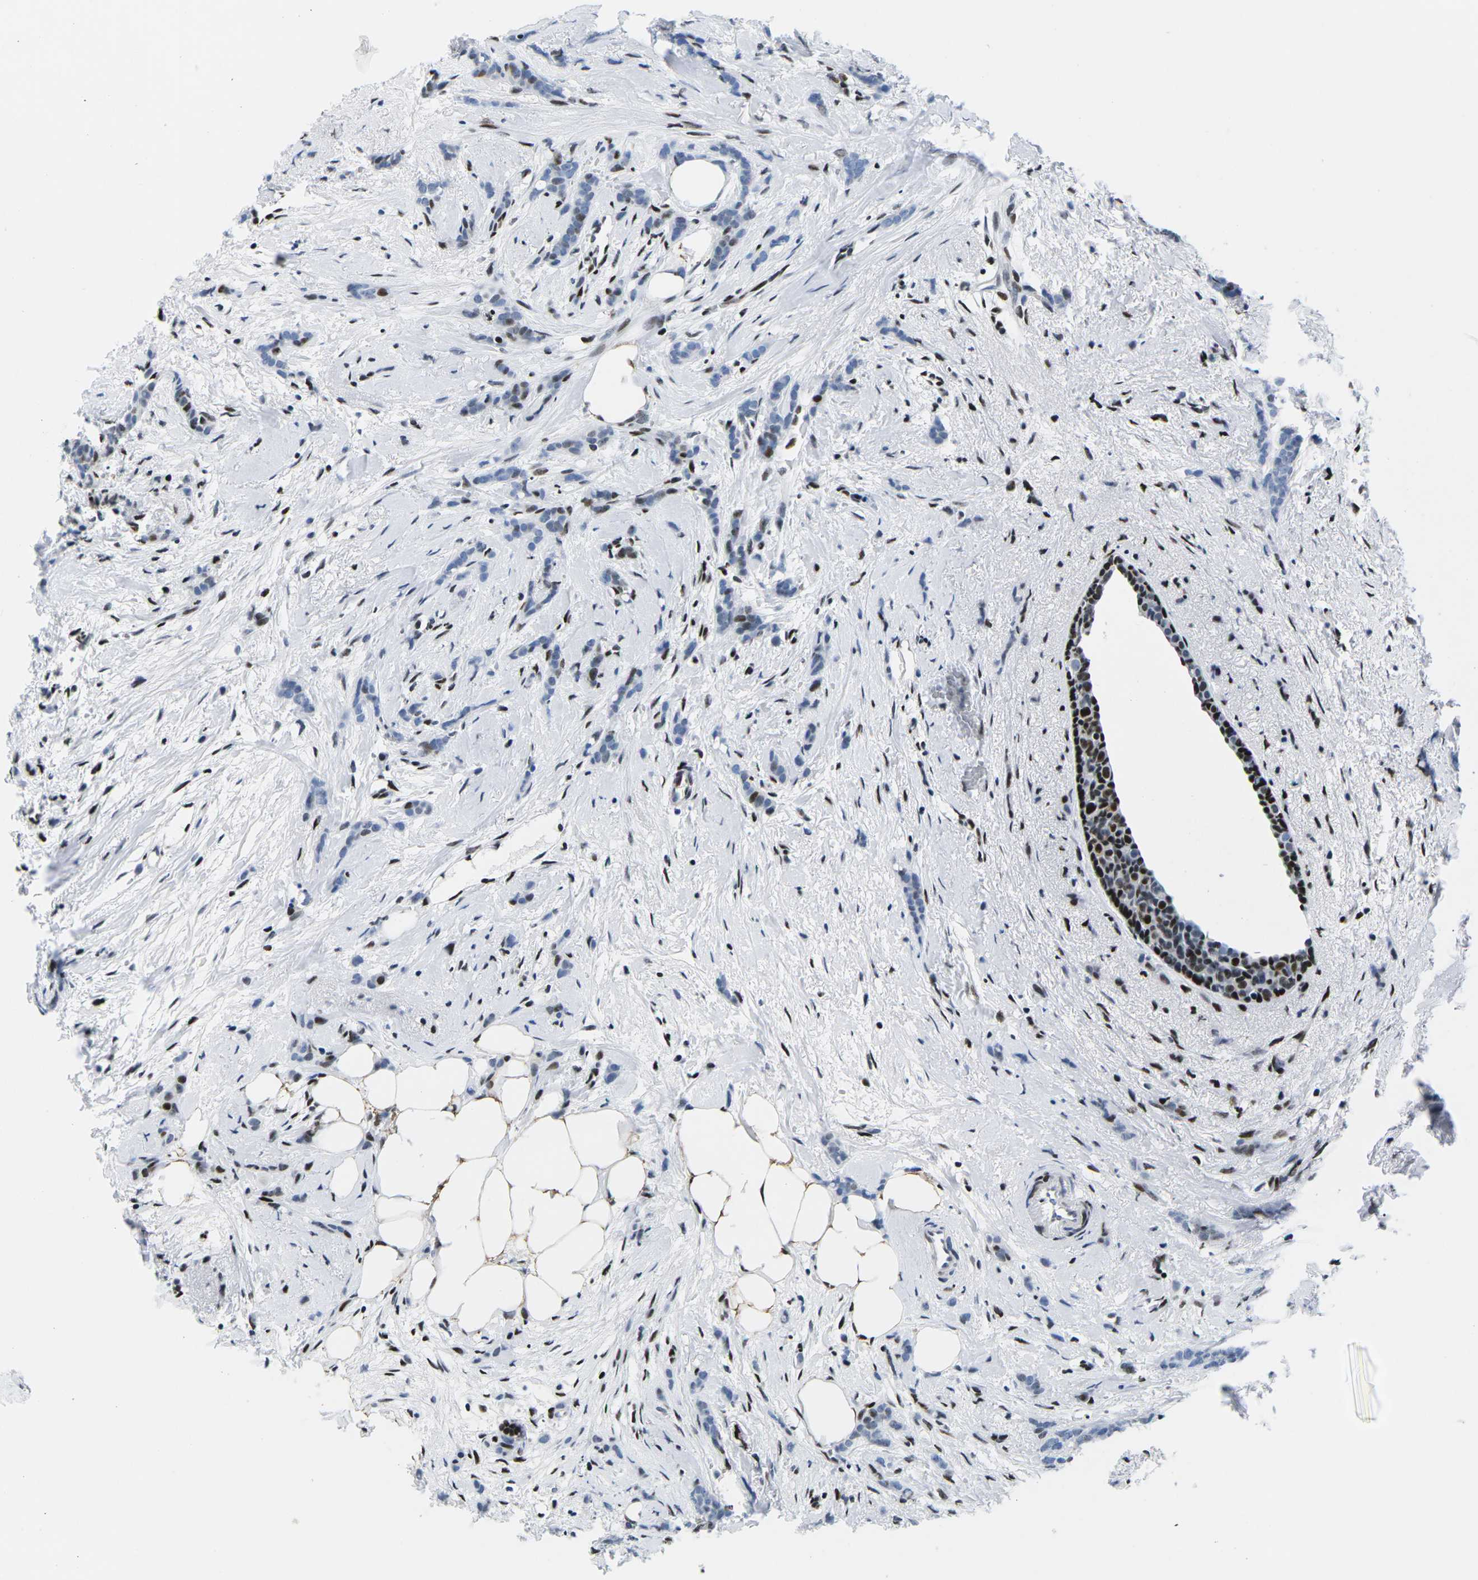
{"staining": {"intensity": "moderate", "quantity": "<25%", "location": "nuclear"}, "tissue": "breast cancer", "cell_type": "Tumor cells", "image_type": "cancer", "snomed": [{"axis": "morphology", "description": "Lobular carcinoma, in situ"}, {"axis": "morphology", "description": "Lobular carcinoma"}, {"axis": "topography", "description": "Breast"}], "caption": "Brown immunohistochemical staining in human breast cancer (lobular carcinoma) reveals moderate nuclear expression in about <25% of tumor cells. The staining was performed using DAB (3,3'-diaminobenzidine), with brown indicating positive protein expression. Nuclei are stained blue with hematoxylin.", "gene": "ATF1", "patient": {"sex": "female", "age": 41}}